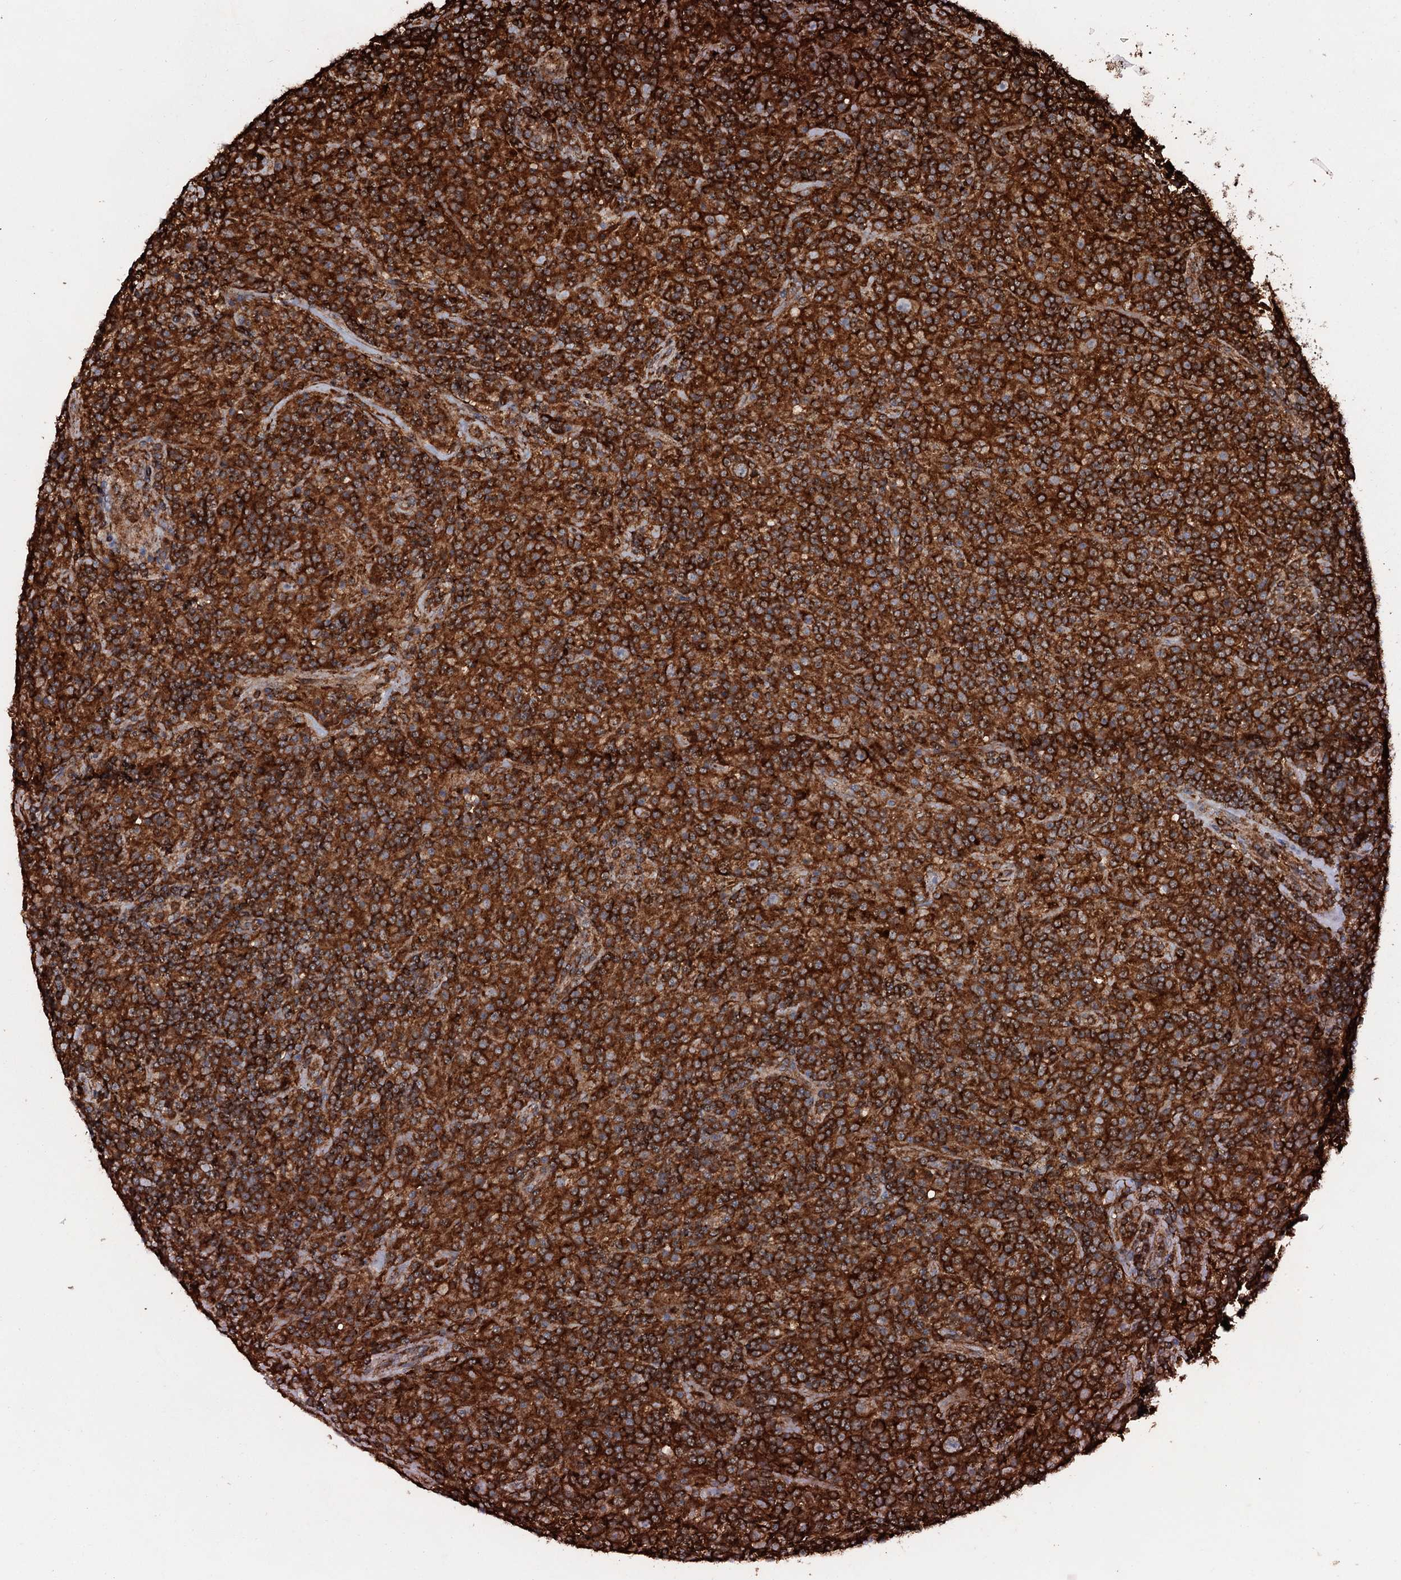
{"staining": {"intensity": "moderate", "quantity": ">75%", "location": "cytoplasmic/membranous"}, "tissue": "lymphoma", "cell_type": "Tumor cells", "image_type": "cancer", "snomed": [{"axis": "morphology", "description": "Hodgkin's disease, NOS"}, {"axis": "topography", "description": "Lymph node"}], "caption": "Immunohistochemistry image of neoplastic tissue: human Hodgkin's disease stained using immunohistochemistry demonstrates medium levels of moderate protein expression localized specifically in the cytoplasmic/membranous of tumor cells, appearing as a cytoplasmic/membranous brown color.", "gene": "VWA8", "patient": {"sex": "male", "age": 70}}